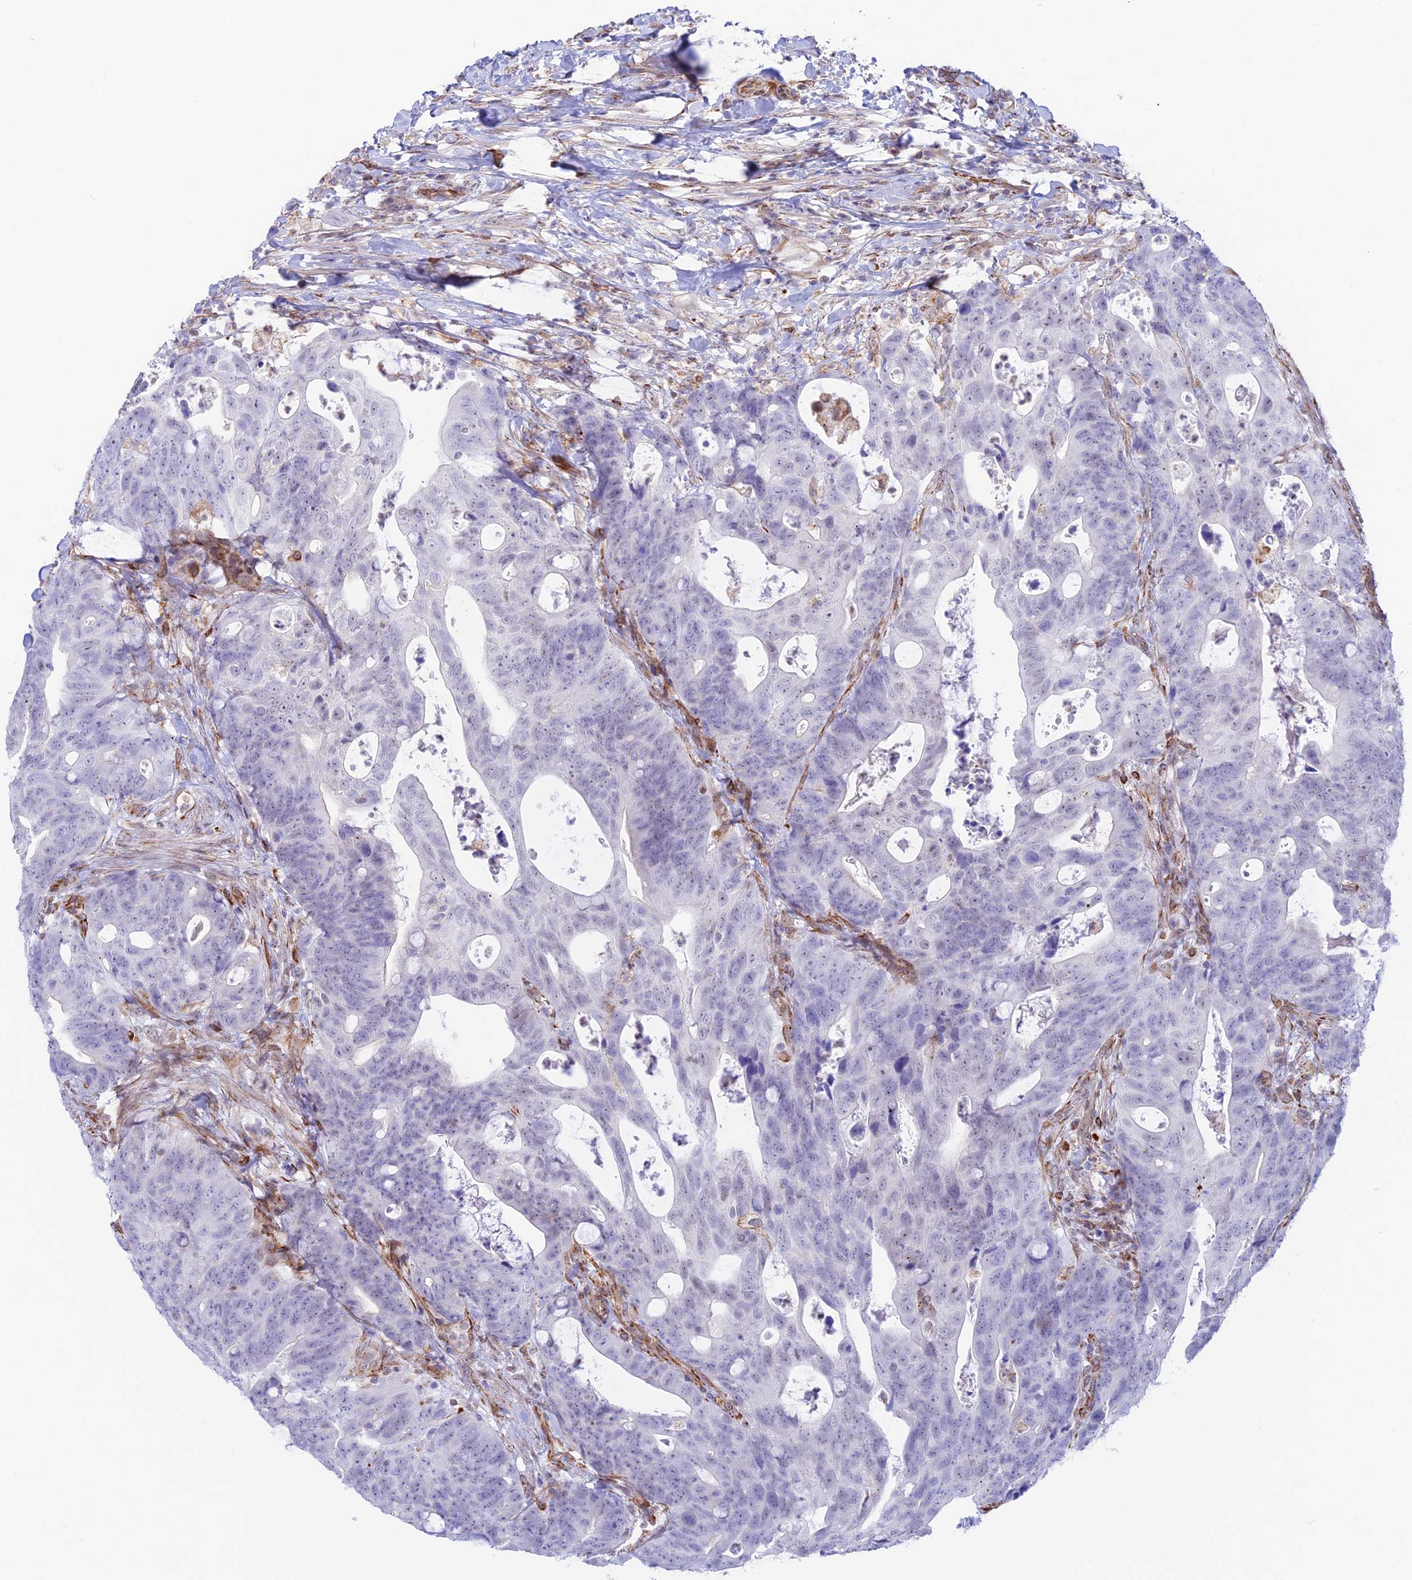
{"staining": {"intensity": "negative", "quantity": "none", "location": "none"}, "tissue": "colorectal cancer", "cell_type": "Tumor cells", "image_type": "cancer", "snomed": [{"axis": "morphology", "description": "Adenocarcinoma, NOS"}, {"axis": "topography", "description": "Colon"}], "caption": "Colorectal cancer (adenocarcinoma) was stained to show a protein in brown. There is no significant staining in tumor cells. (DAB (3,3'-diaminobenzidine) immunohistochemistry visualized using brightfield microscopy, high magnification).", "gene": "ZNF652", "patient": {"sex": "female", "age": 82}}